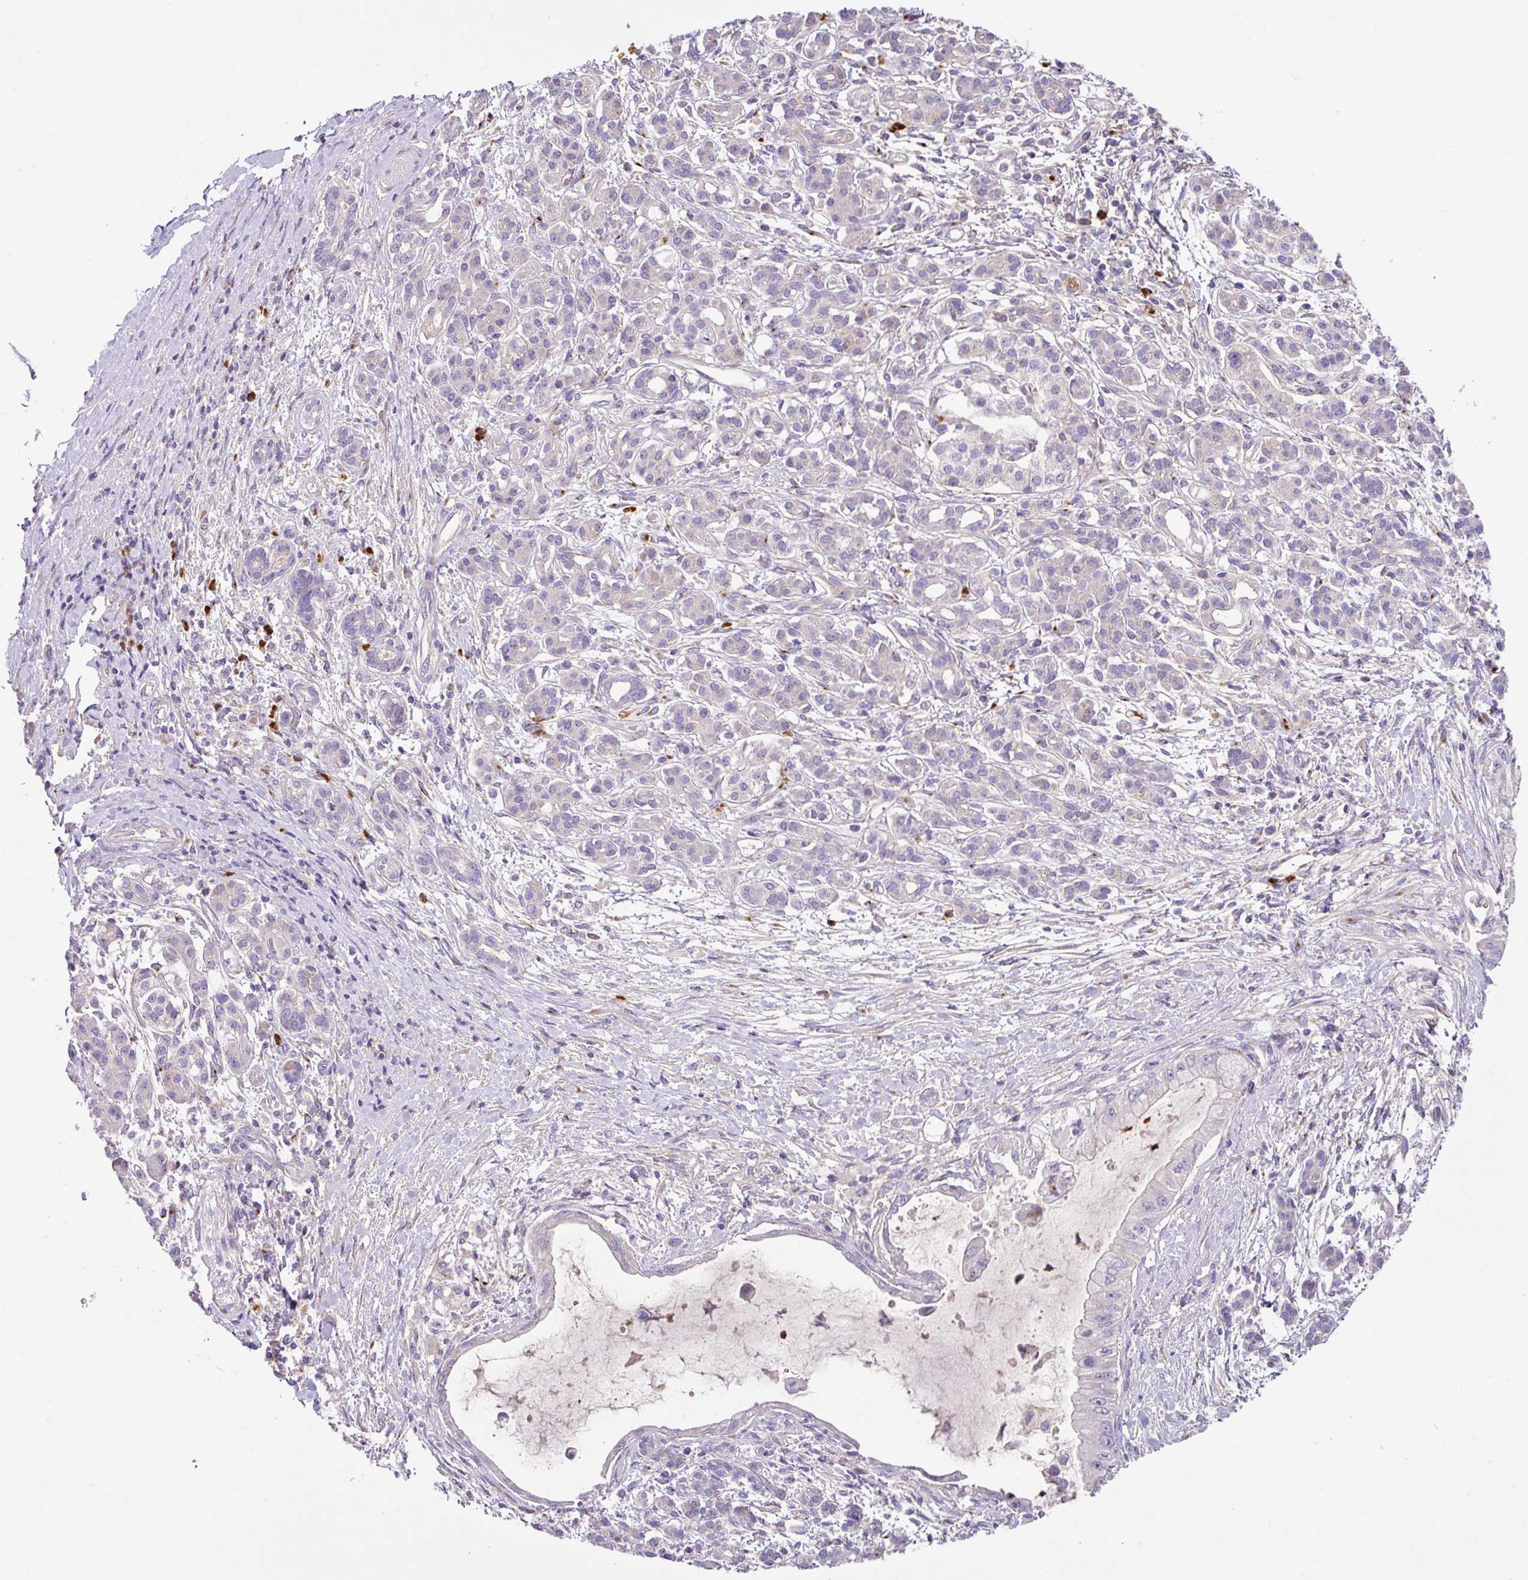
{"staining": {"intensity": "negative", "quantity": "none", "location": "none"}, "tissue": "pancreatic cancer", "cell_type": "Tumor cells", "image_type": "cancer", "snomed": [{"axis": "morphology", "description": "Adenocarcinoma, NOS"}, {"axis": "topography", "description": "Pancreas"}], "caption": "Pancreatic adenocarcinoma was stained to show a protein in brown. There is no significant positivity in tumor cells. (IHC, brightfield microscopy, high magnification).", "gene": "CRISP3", "patient": {"sex": "male", "age": 48}}